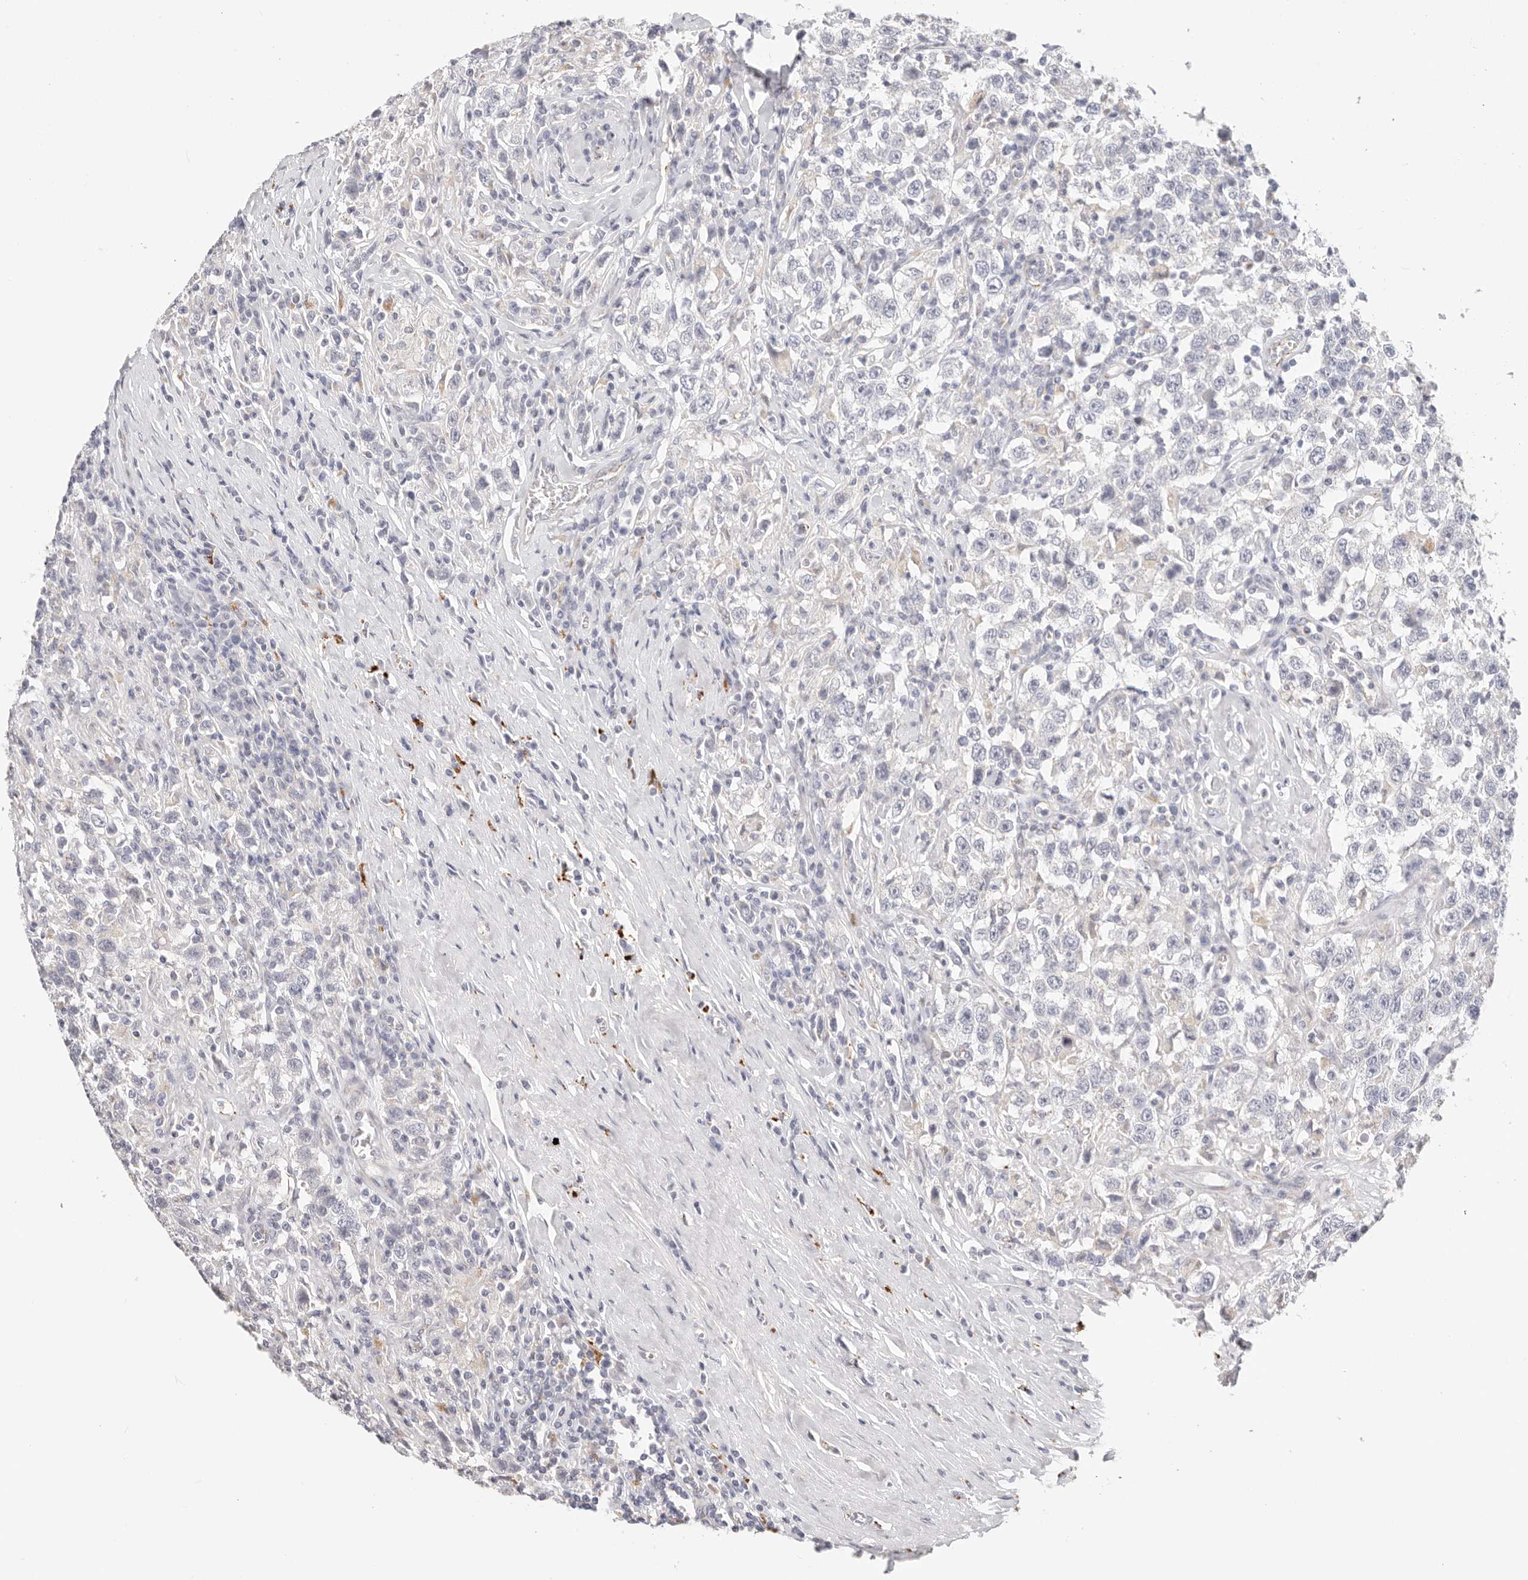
{"staining": {"intensity": "weak", "quantity": "<25%", "location": "cytoplasmic/membranous"}, "tissue": "testis cancer", "cell_type": "Tumor cells", "image_type": "cancer", "snomed": [{"axis": "morphology", "description": "Seminoma, NOS"}, {"axis": "topography", "description": "Testis"}], "caption": "A photomicrograph of testis seminoma stained for a protein reveals no brown staining in tumor cells. Nuclei are stained in blue.", "gene": "STKLD1", "patient": {"sex": "male", "age": 41}}